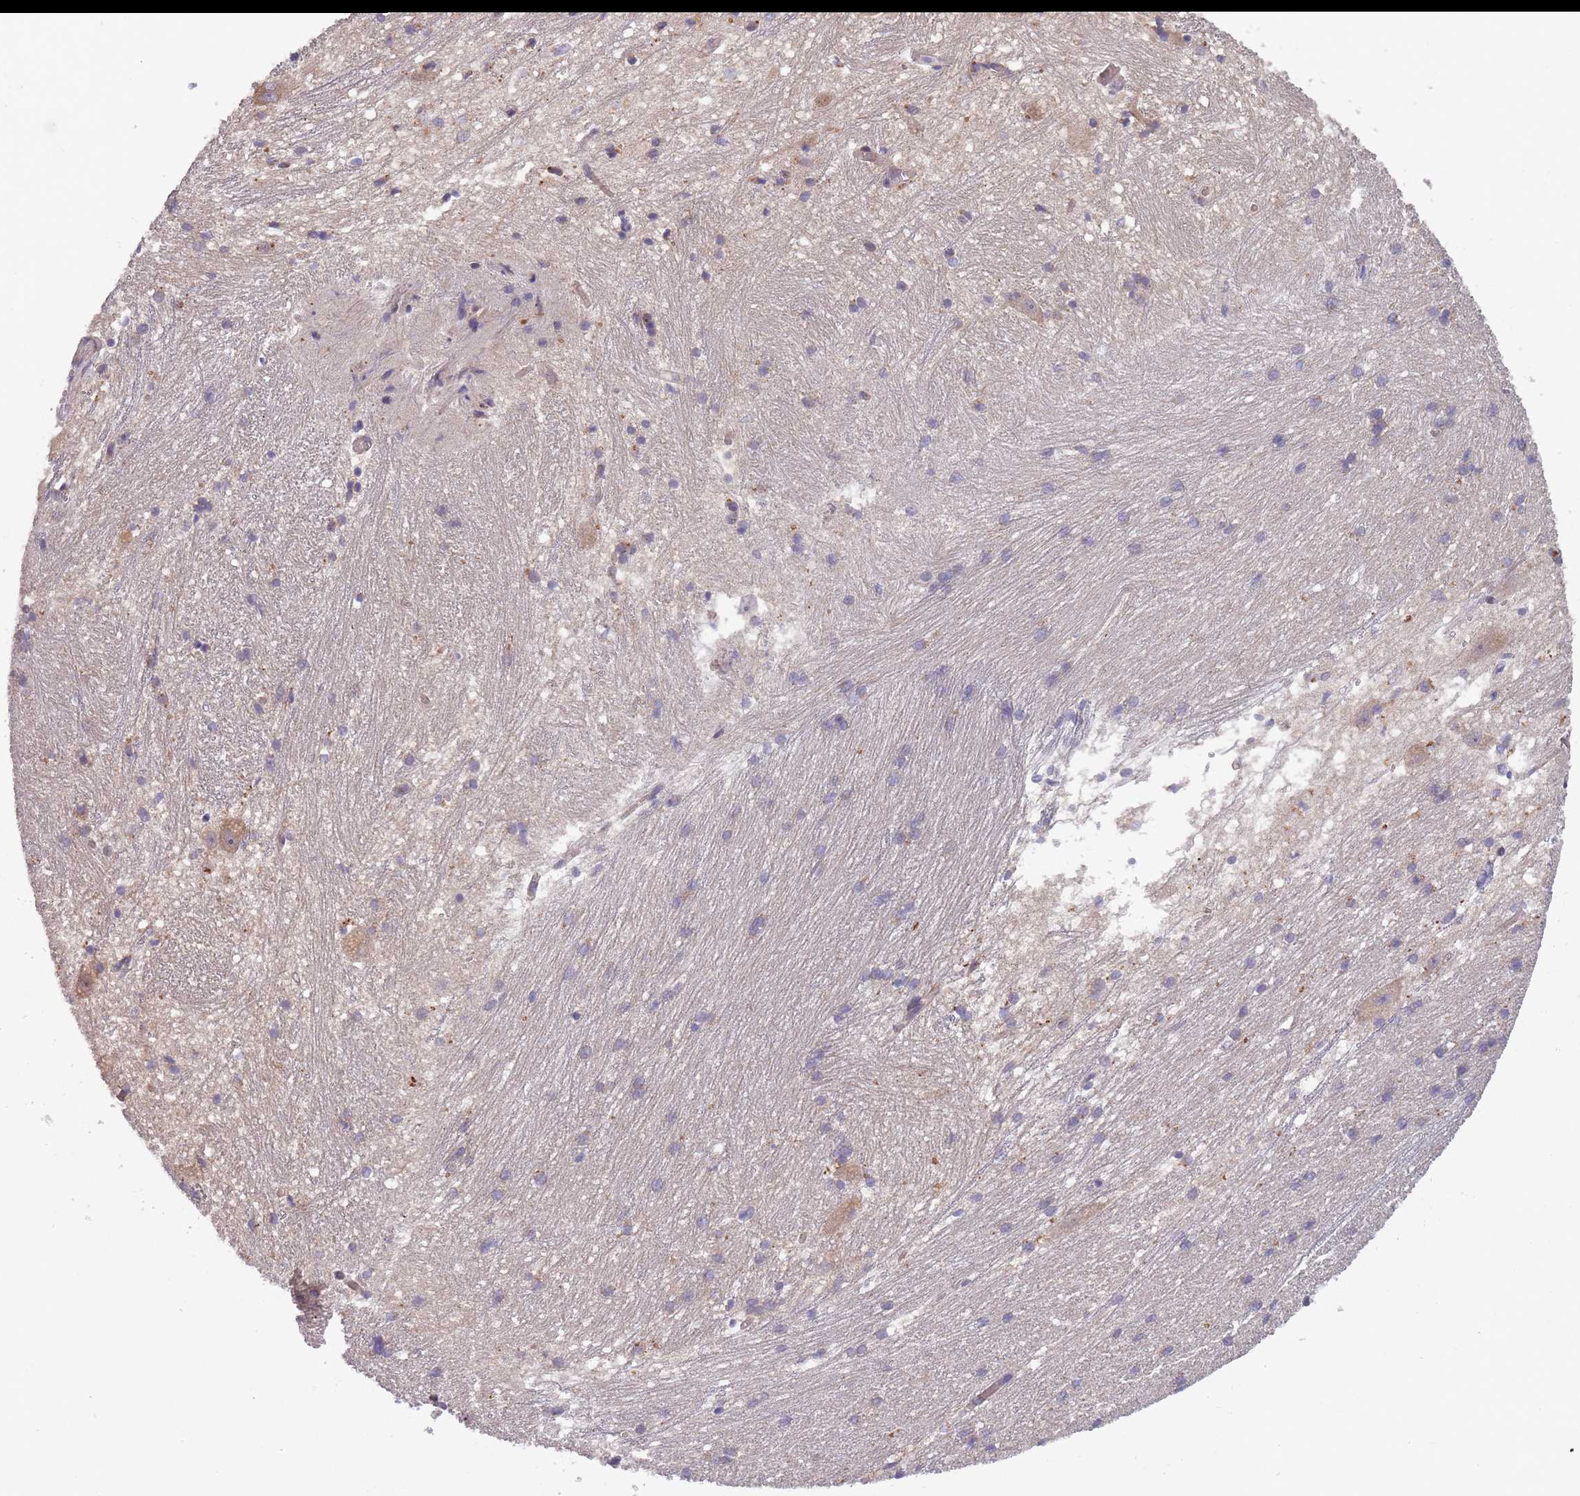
{"staining": {"intensity": "strong", "quantity": "<25%", "location": "cytoplasmic/membranous"}, "tissue": "caudate", "cell_type": "Glial cells", "image_type": "normal", "snomed": [{"axis": "morphology", "description": "Normal tissue, NOS"}, {"axis": "topography", "description": "Lateral ventricle wall"}], "caption": "The micrograph demonstrates immunohistochemical staining of unremarkable caudate. There is strong cytoplasmic/membranous positivity is present in approximately <25% of glial cells.", "gene": "ITPKC", "patient": {"sex": "male", "age": 37}}